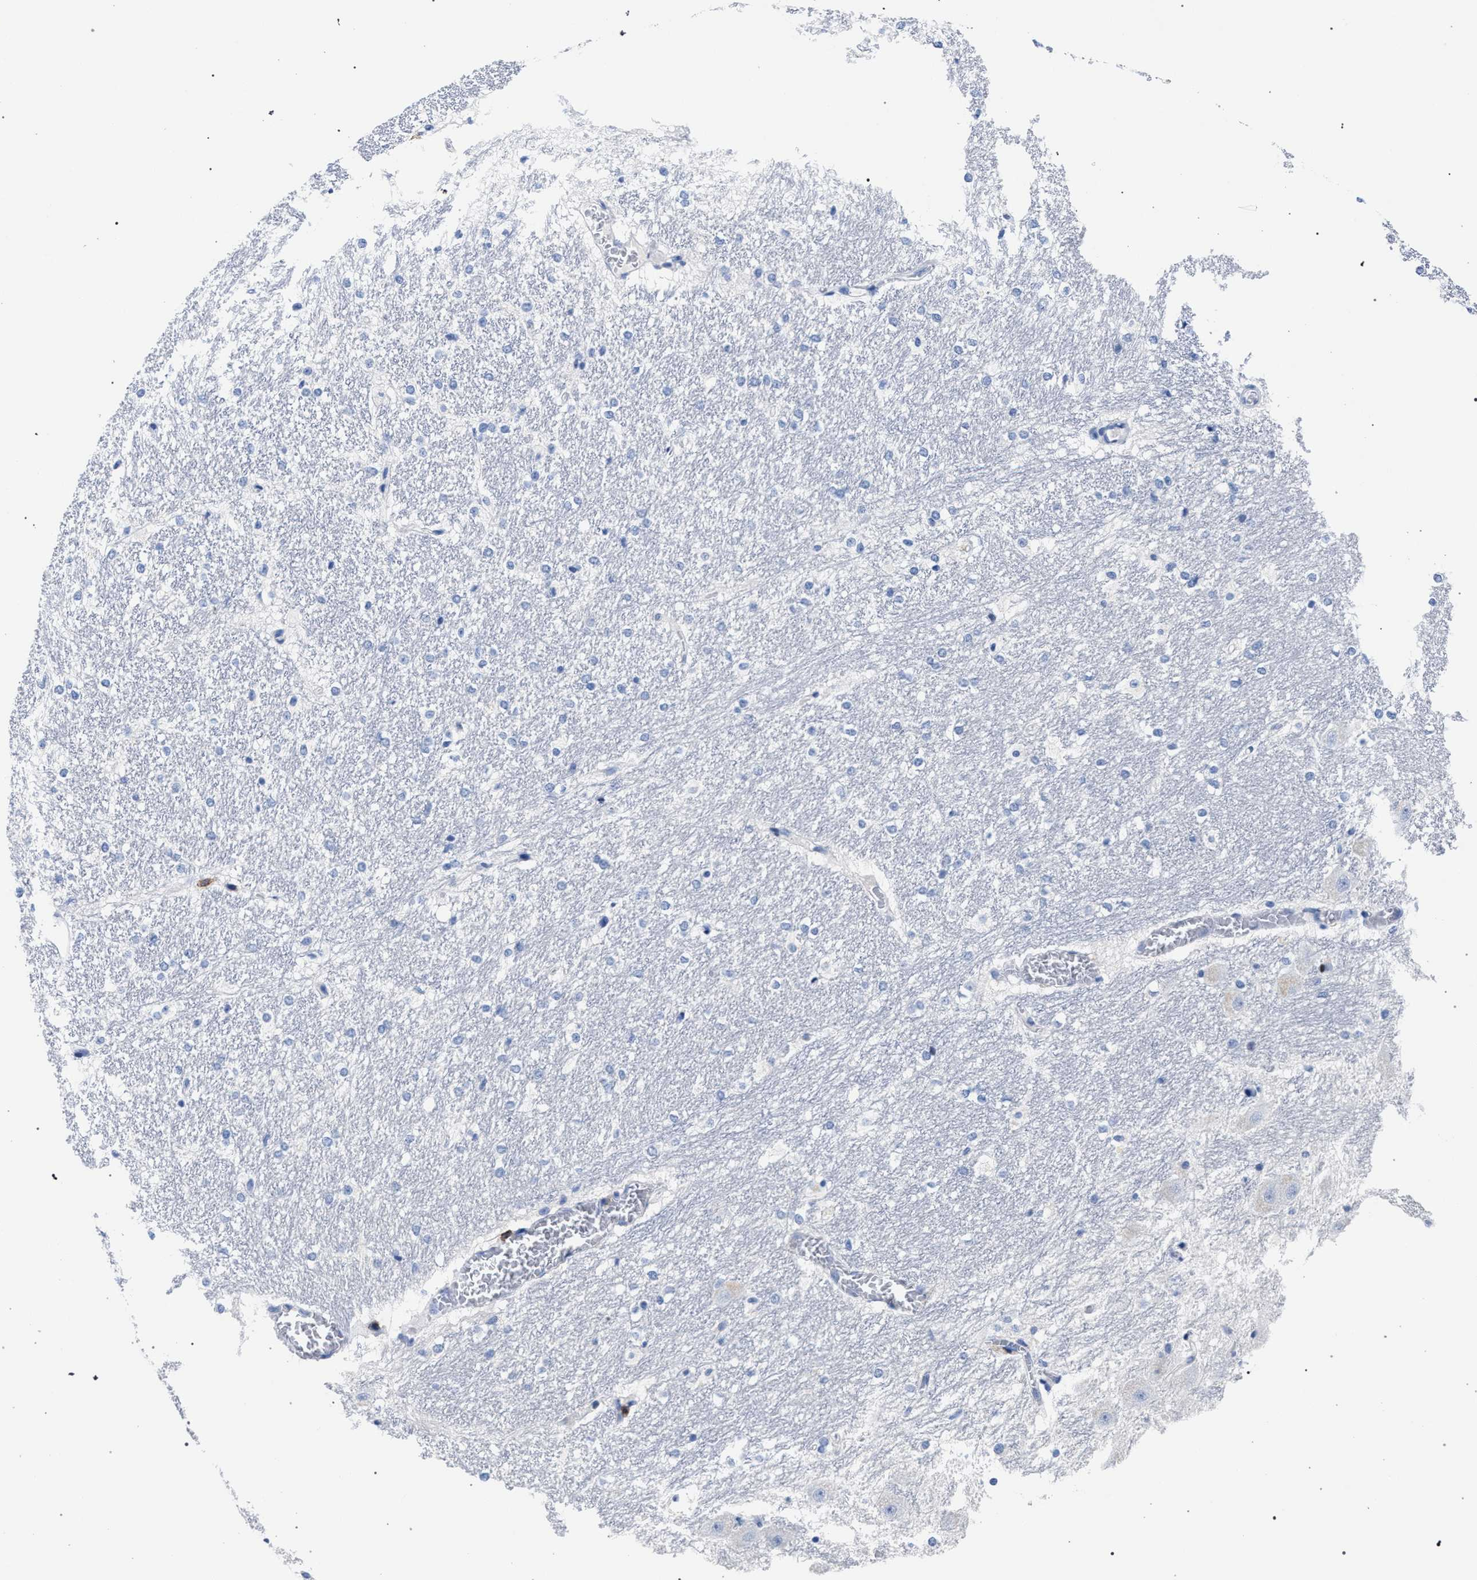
{"staining": {"intensity": "negative", "quantity": "none", "location": "none"}, "tissue": "hippocampus", "cell_type": "Glial cells", "image_type": "normal", "snomed": [{"axis": "morphology", "description": "Normal tissue, NOS"}, {"axis": "topography", "description": "Hippocampus"}], "caption": "Immunohistochemical staining of benign human hippocampus shows no significant staining in glial cells. Nuclei are stained in blue.", "gene": "KLRK1", "patient": {"sex": "female", "age": 19}}